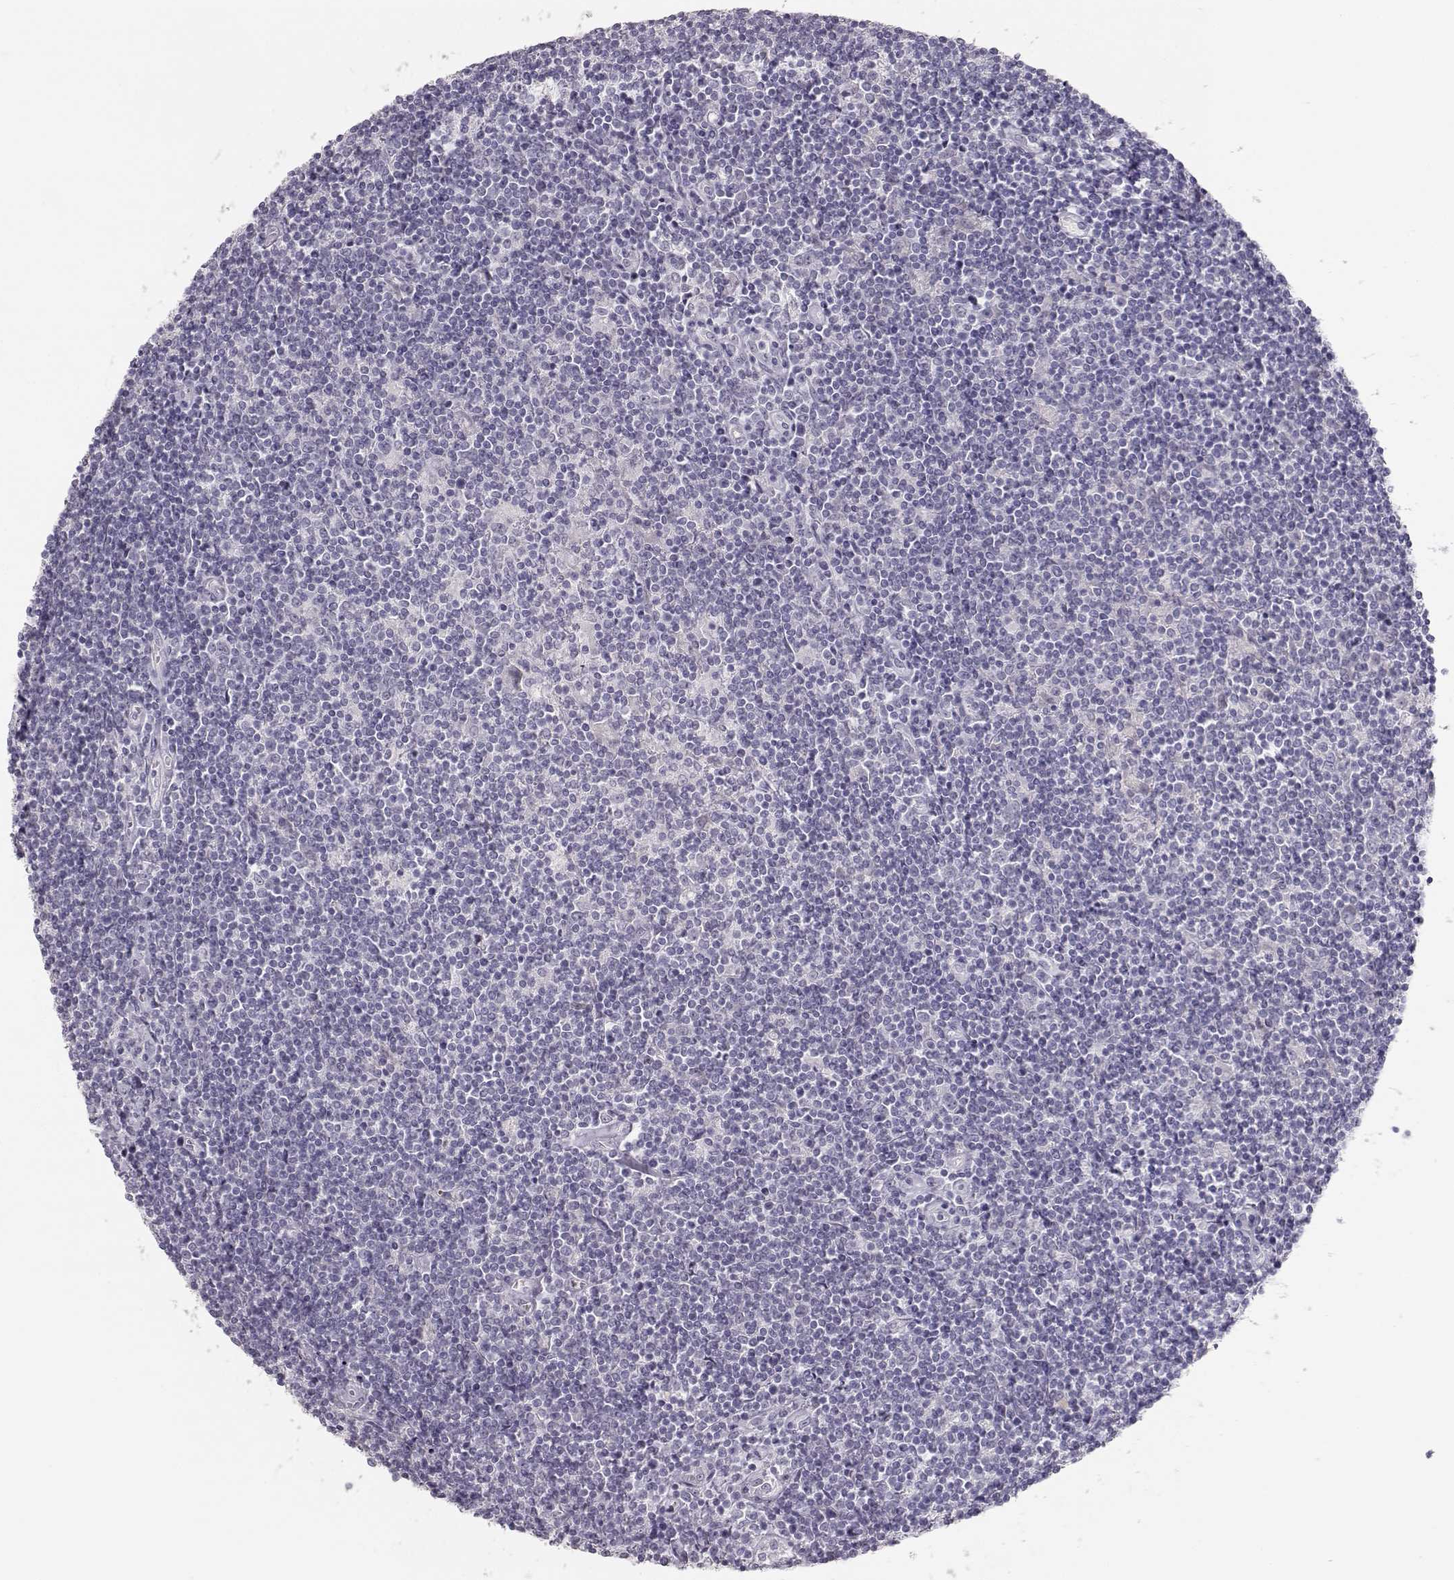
{"staining": {"intensity": "negative", "quantity": "none", "location": "none"}, "tissue": "lymphoma", "cell_type": "Tumor cells", "image_type": "cancer", "snomed": [{"axis": "morphology", "description": "Hodgkin's disease, NOS"}, {"axis": "topography", "description": "Lymph node"}], "caption": "Micrograph shows no protein positivity in tumor cells of lymphoma tissue.", "gene": "TKTL1", "patient": {"sex": "male", "age": 40}}